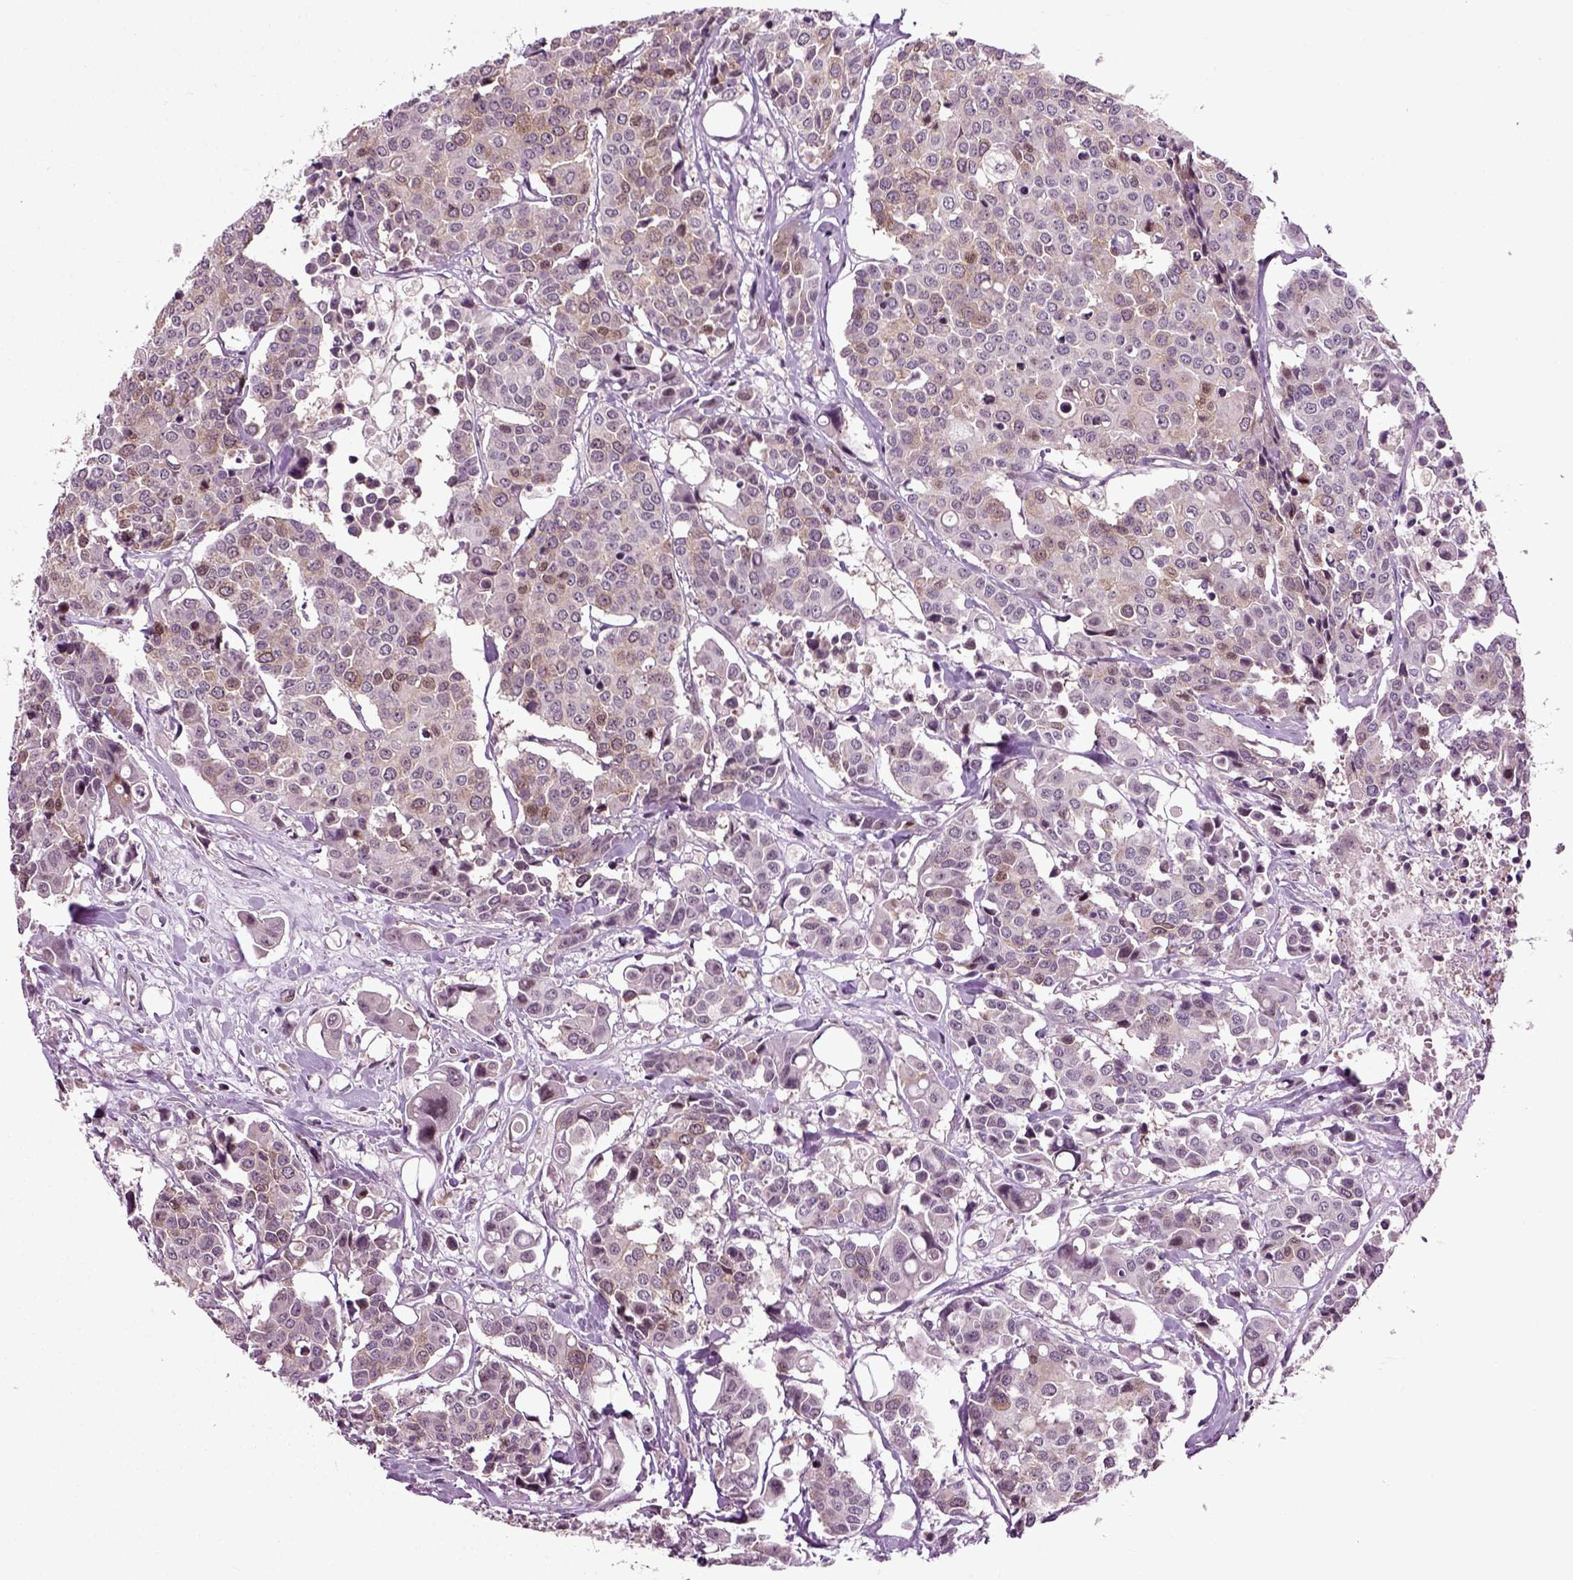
{"staining": {"intensity": "weak", "quantity": "<25%", "location": "cytoplasmic/membranous"}, "tissue": "carcinoid", "cell_type": "Tumor cells", "image_type": "cancer", "snomed": [{"axis": "morphology", "description": "Carcinoid, malignant, NOS"}, {"axis": "topography", "description": "Colon"}], "caption": "A high-resolution photomicrograph shows immunohistochemistry (IHC) staining of malignant carcinoid, which exhibits no significant positivity in tumor cells.", "gene": "KNSTRN", "patient": {"sex": "male", "age": 81}}